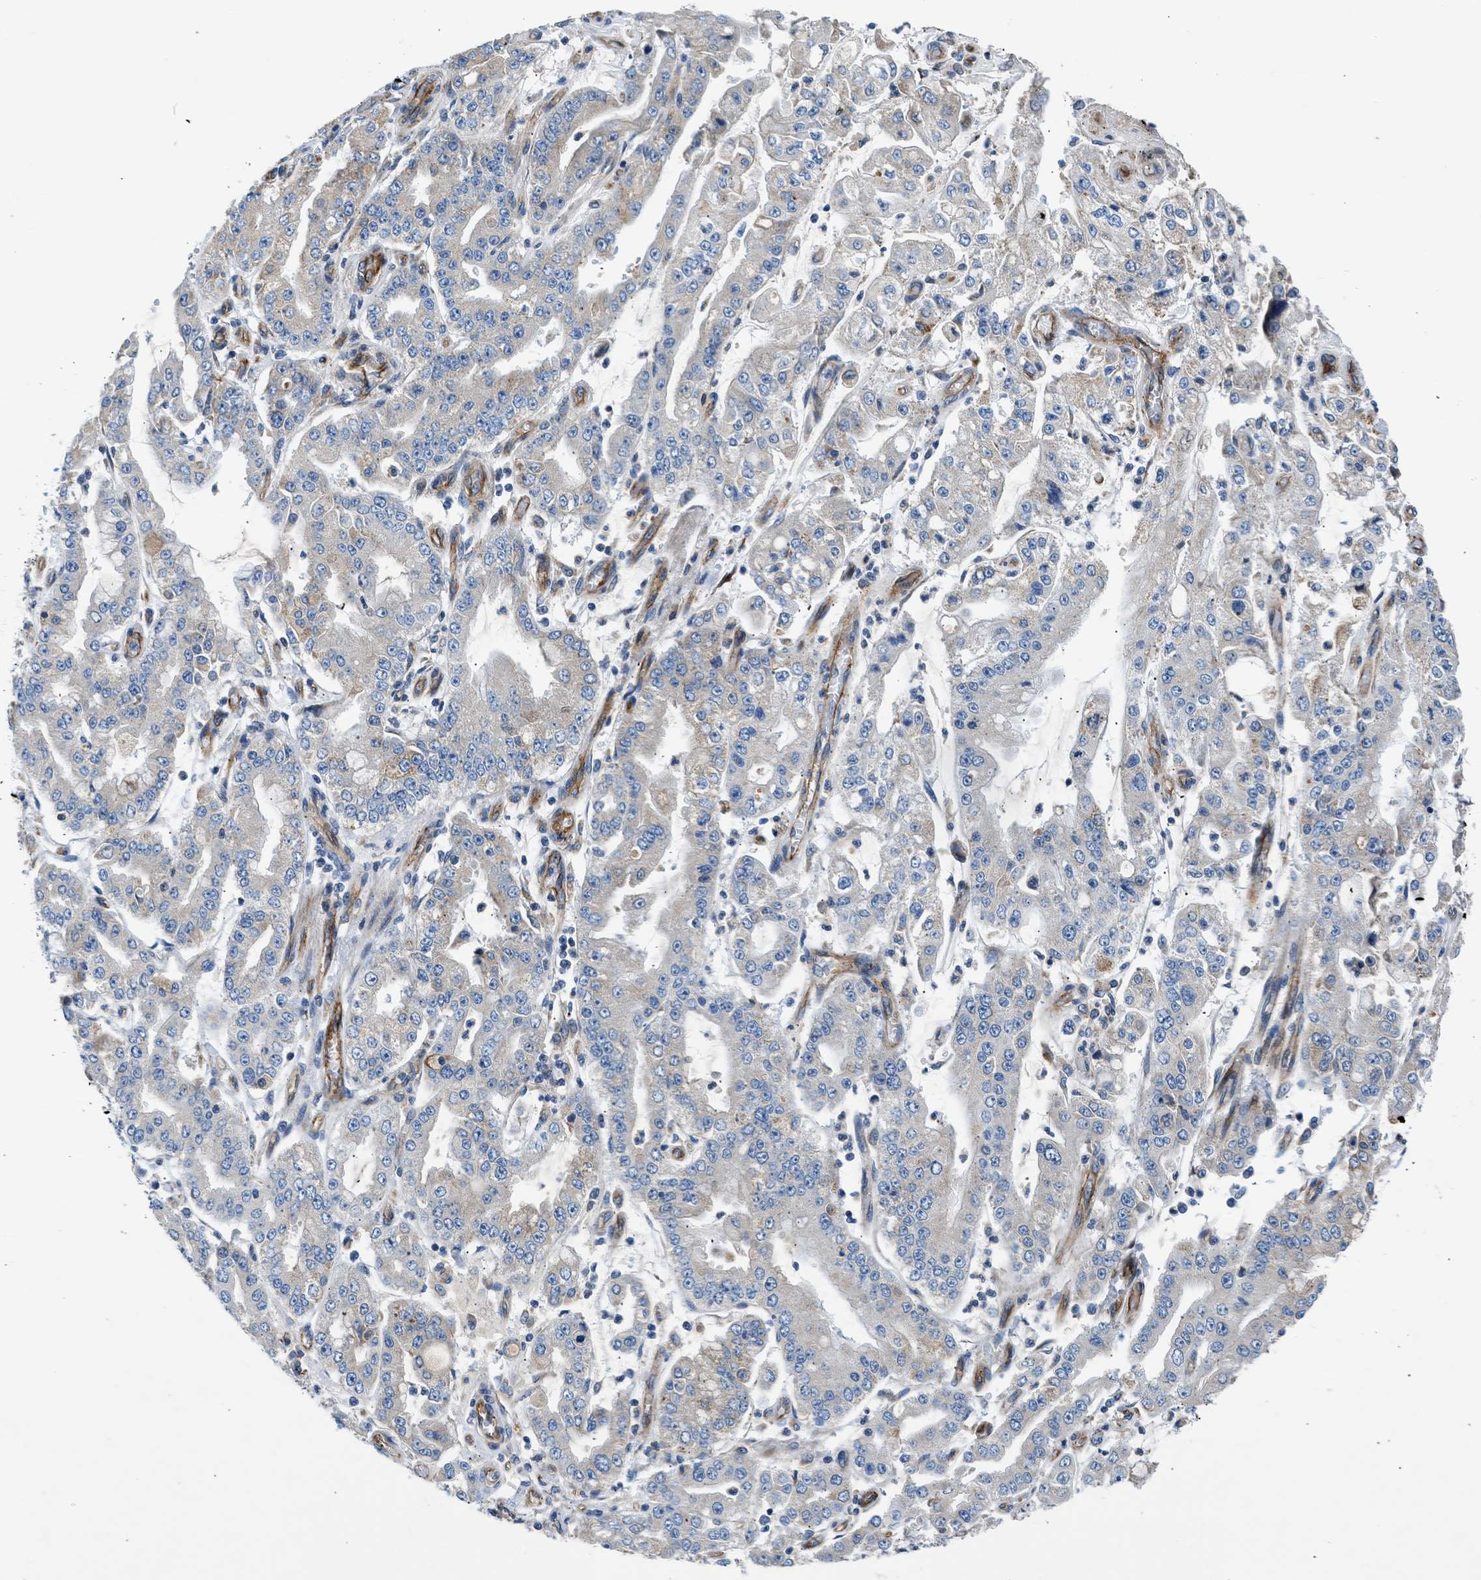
{"staining": {"intensity": "weak", "quantity": "<25%", "location": "cytoplasmic/membranous"}, "tissue": "stomach cancer", "cell_type": "Tumor cells", "image_type": "cancer", "snomed": [{"axis": "morphology", "description": "Adenocarcinoma, NOS"}, {"axis": "topography", "description": "Stomach"}], "caption": "The histopathology image exhibits no staining of tumor cells in stomach cancer.", "gene": "ULK4", "patient": {"sex": "male", "age": 76}}